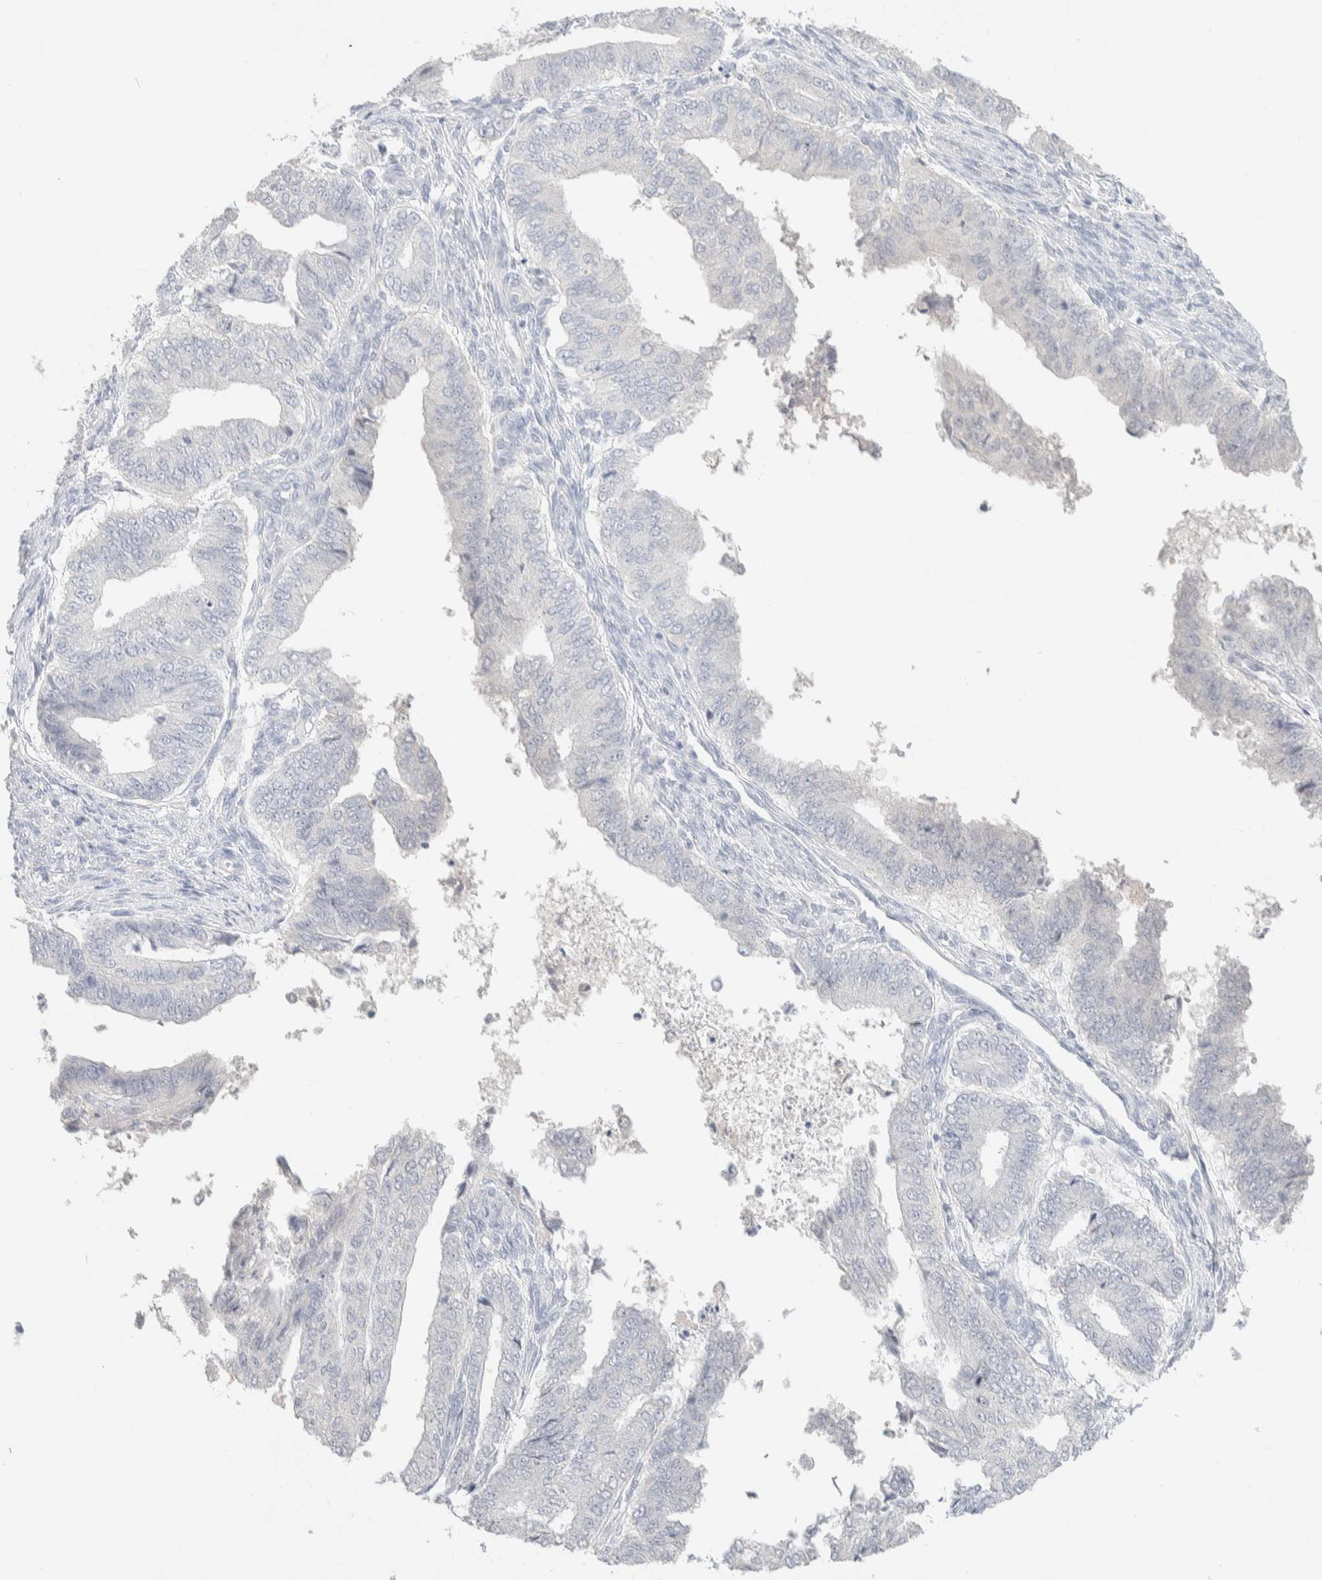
{"staining": {"intensity": "negative", "quantity": "none", "location": "none"}, "tissue": "endometrial cancer", "cell_type": "Tumor cells", "image_type": "cancer", "snomed": [{"axis": "morphology", "description": "Polyp, NOS"}, {"axis": "morphology", "description": "Adenocarcinoma, NOS"}, {"axis": "morphology", "description": "Adenoma, NOS"}, {"axis": "topography", "description": "Endometrium"}], "caption": "IHC histopathology image of neoplastic tissue: human endometrial cancer stained with DAB displays no significant protein expression in tumor cells.", "gene": "RIDA", "patient": {"sex": "female", "age": 79}}